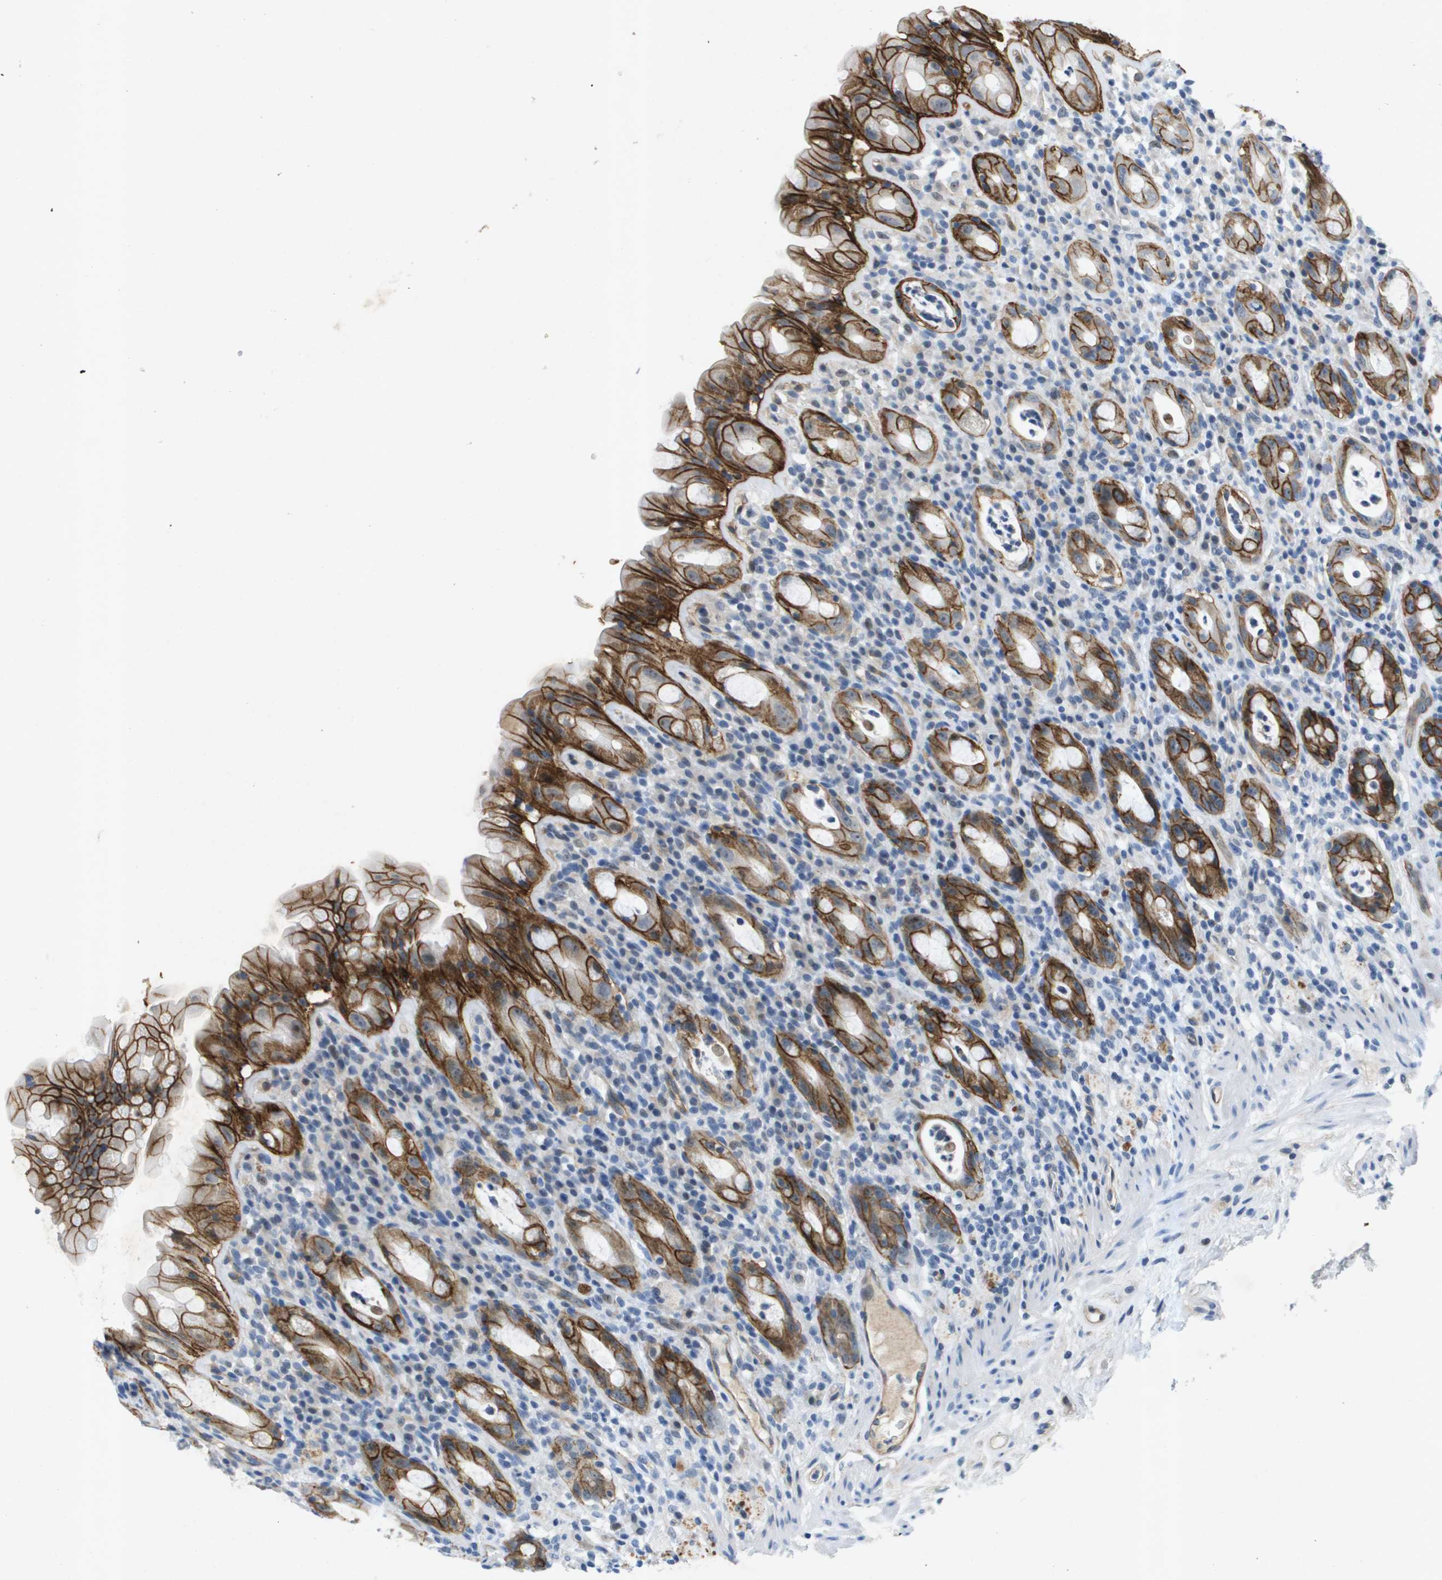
{"staining": {"intensity": "strong", "quantity": ">75%", "location": "cytoplasmic/membranous"}, "tissue": "rectum", "cell_type": "Glandular cells", "image_type": "normal", "snomed": [{"axis": "morphology", "description": "Normal tissue, NOS"}, {"axis": "topography", "description": "Rectum"}], "caption": "Glandular cells show strong cytoplasmic/membranous positivity in about >75% of cells in benign rectum. The protein is shown in brown color, while the nuclei are stained blue.", "gene": "ITGA6", "patient": {"sex": "male", "age": 44}}